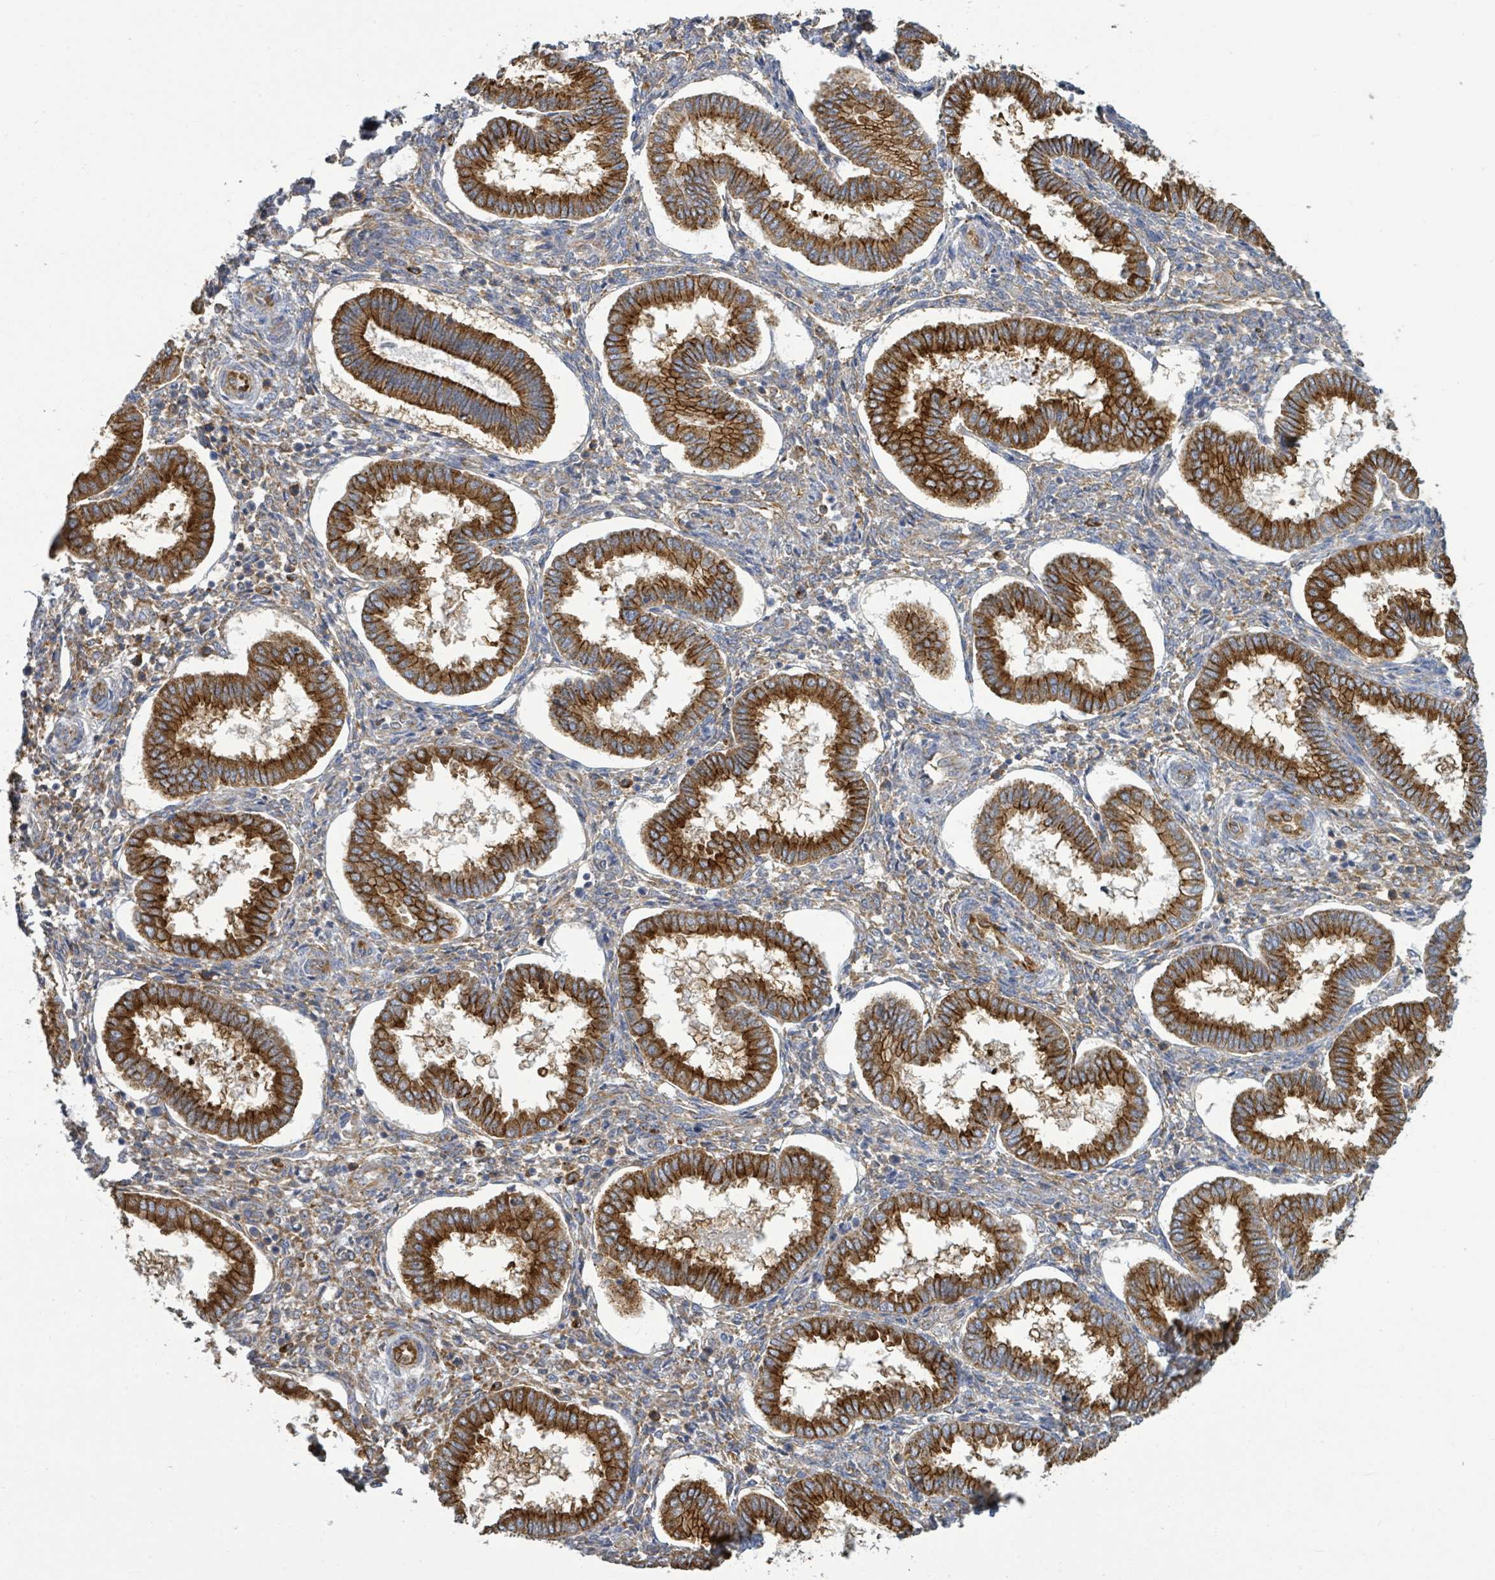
{"staining": {"intensity": "moderate", "quantity": "<25%", "location": "cytoplasmic/membranous"}, "tissue": "endometrium", "cell_type": "Cells in endometrial stroma", "image_type": "normal", "snomed": [{"axis": "morphology", "description": "Normal tissue, NOS"}, {"axis": "topography", "description": "Endometrium"}], "caption": "Immunohistochemical staining of benign endometrium displays moderate cytoplasmic/membranous protein expression in about <25% of cells in endometrial stroma. (IHC, brightfield microscopy, high magnification).", "gene": "EGFL7", "patient": {"sex": "female", "age": 24}}